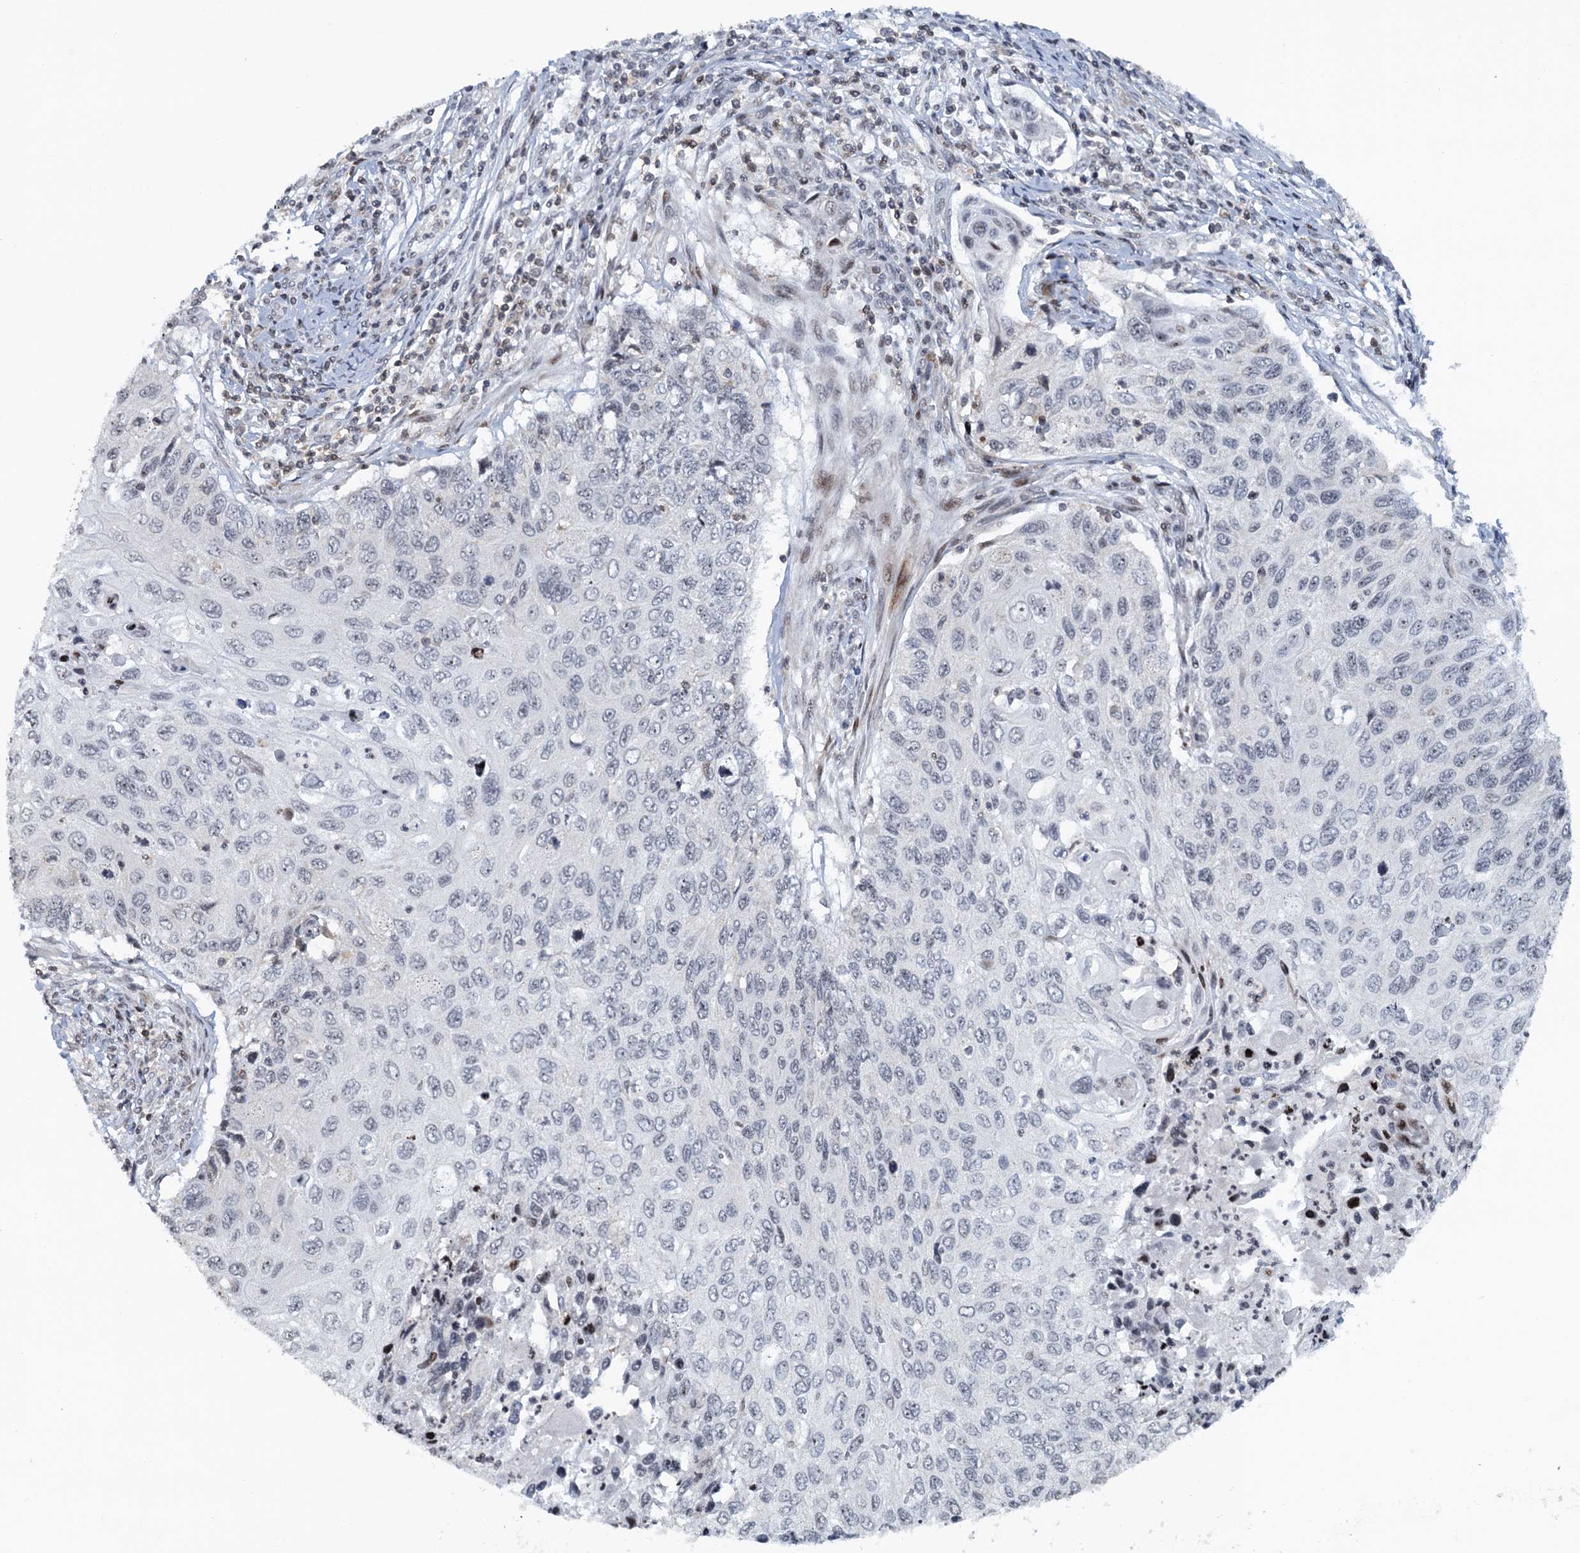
{"staining": {"intensity": "negative", "quantity": "none", "location": "none"}, "tissue": "cervical cancer", "cell_type": "Tumor cells", "image_type": "cancer", "snomed": [{"axis": "morphology", "description": "Squamous cell carcinoma, NOS"}, {"axis": "topography", "description": "Cervix"}], "caption": "Micrograph shows no significant protein expression in tumor cells of squamous cell carcinoma (cervical). The staining was performed using DAB (3,3'-diaminobenzidine) to visualize the protein expression in brown, while the nuclei were stained in blue with hematoxylin (Magnification: 20x).", "gene": "FYB1", "patient": {"sex": "female", "age": 70}}